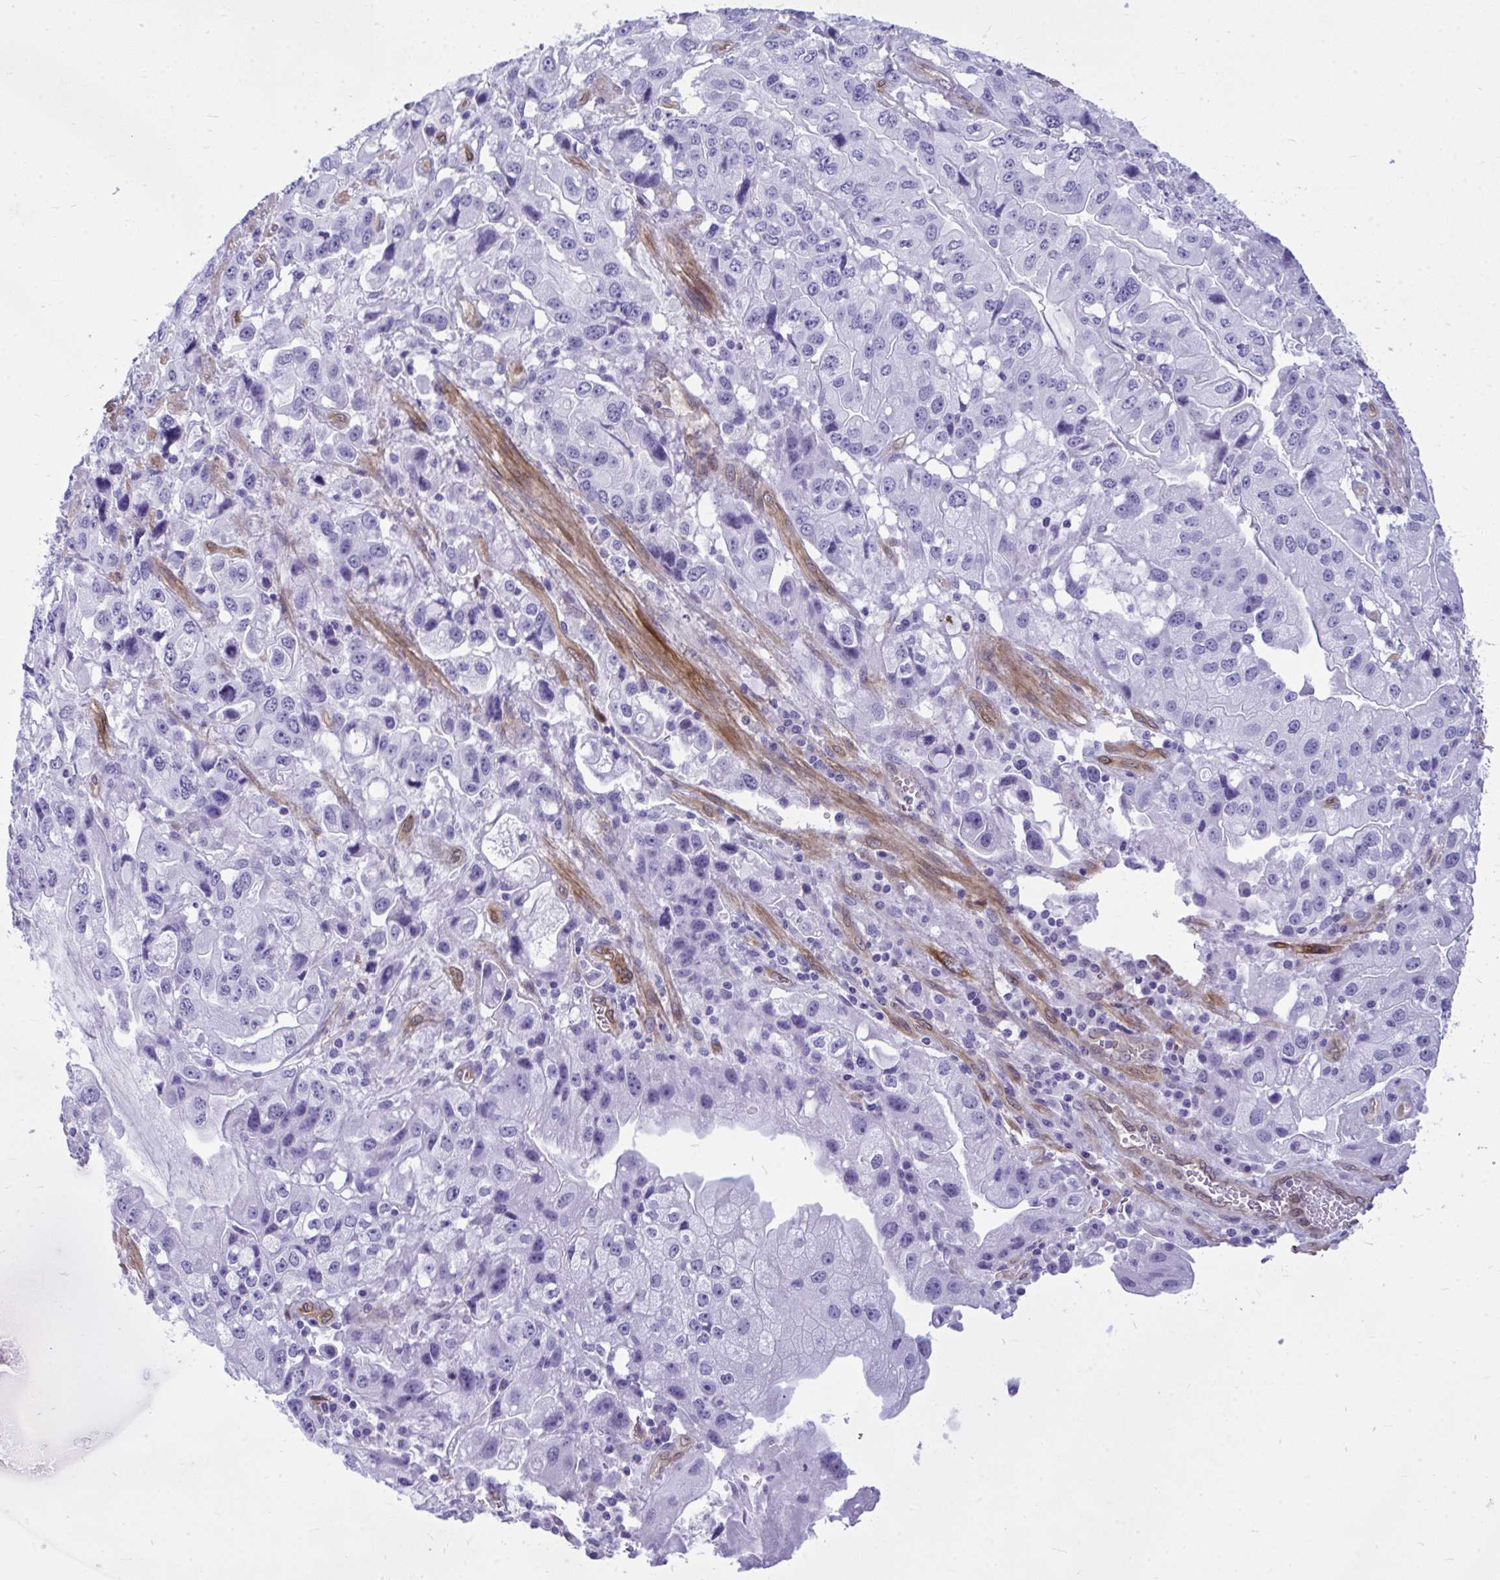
{"staining": {"intensity": "negative", "quantity": "none", "location": "none"}, "tissue": "stomach cancer", "cell_type": "Tumor cells", "image_type": "cancer", "snomed": [{"axis": "morphology", "description": "Adenocarcinoma, NOS"}, {"axis": "topography", "description": "Stomach, lower"}], "caption": "Stomach cancer (adenocarcinoma) stained for a protein using IHC exhibits no staining tumor cells.", "gene": "LIMS2", "patient": {"sex": "female", "age": 93}}